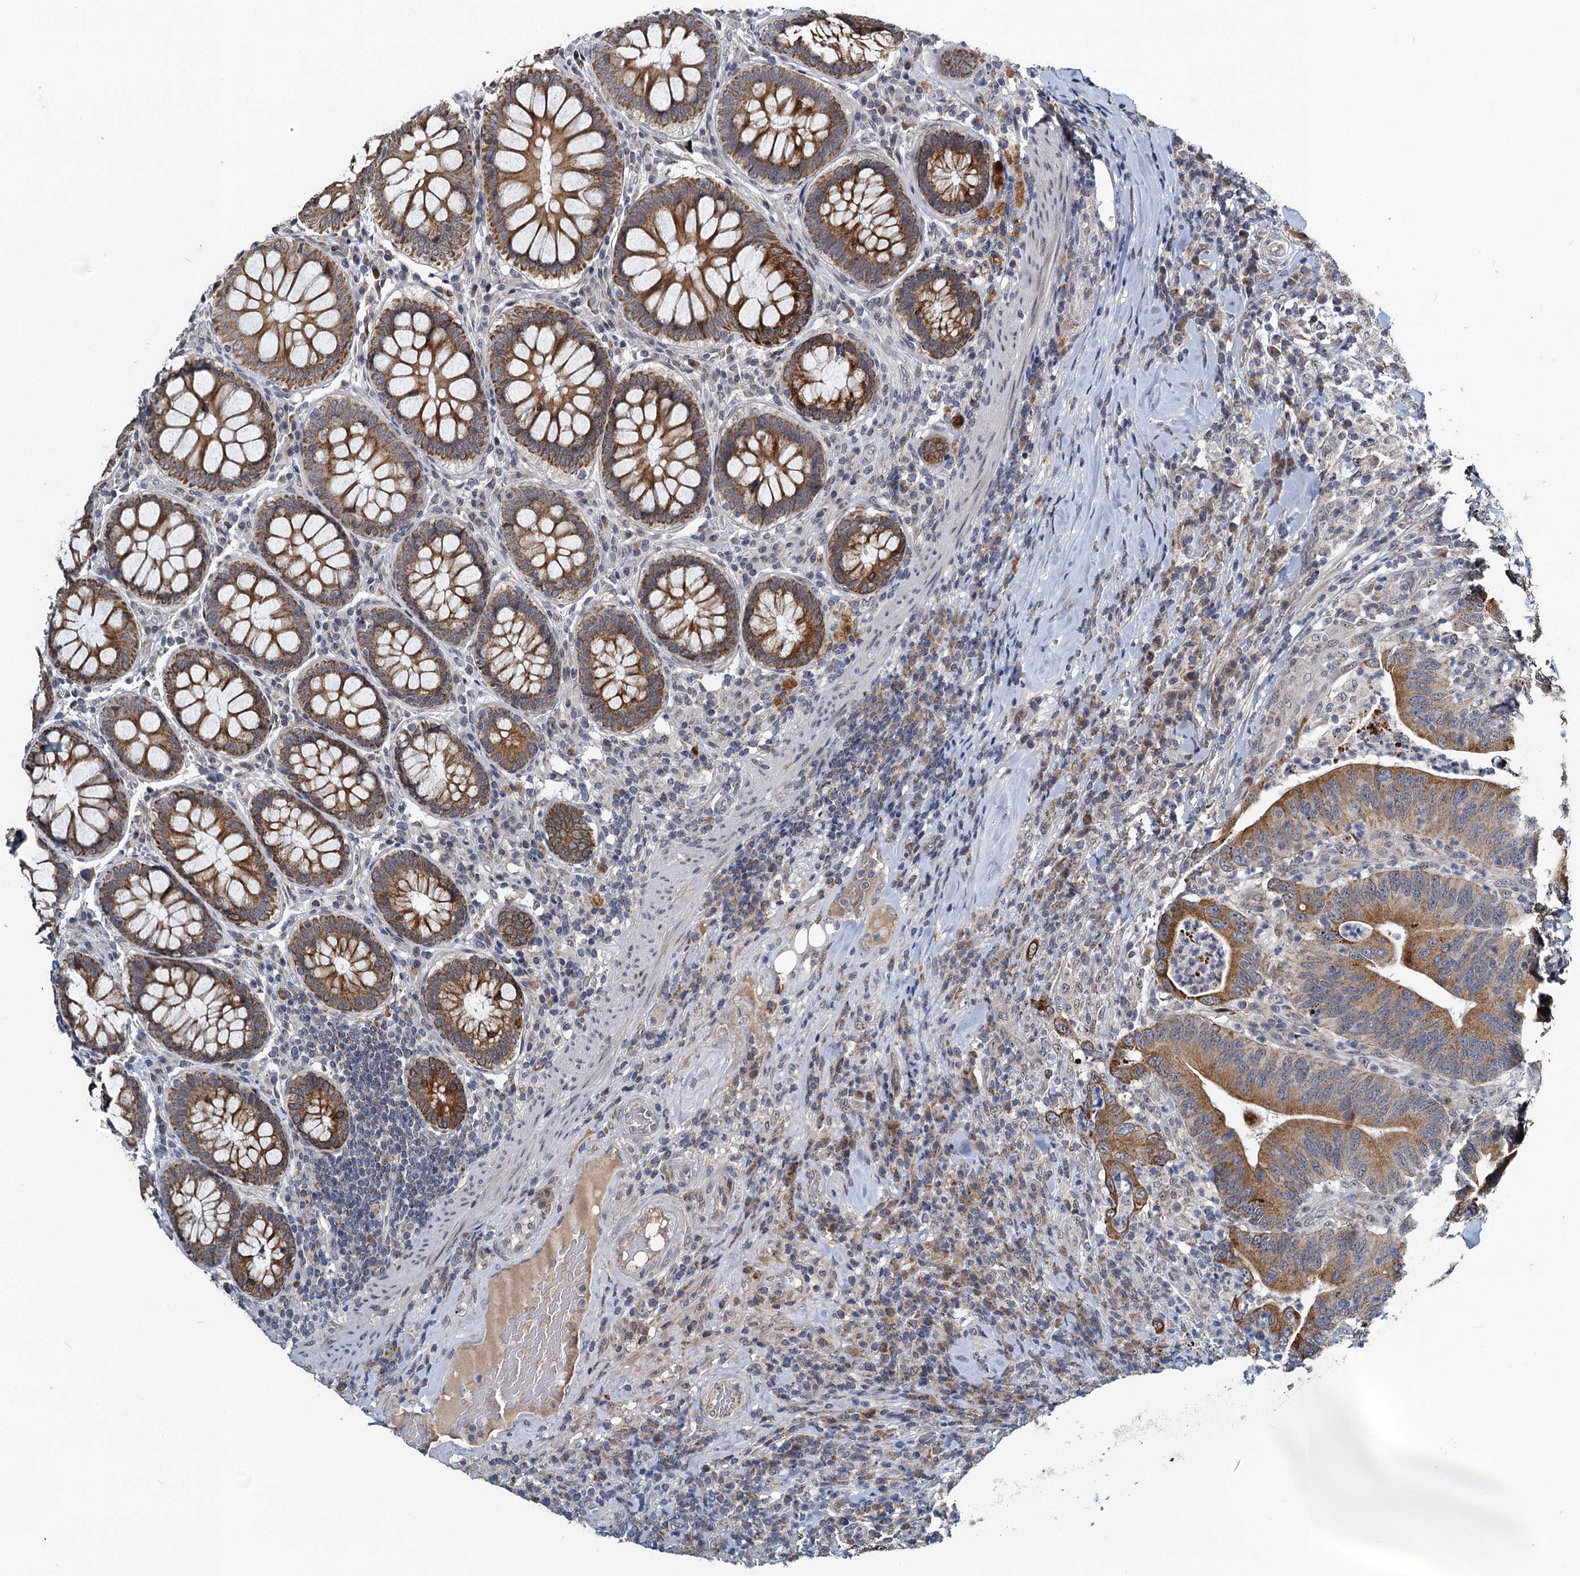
{"staining": {"intensity": "moderate", "quantity": ">75%", "location": "cytoplasmic/membranous"}, "tissue": "colorectal cancer", "cell_type": "Tumor cells", "image_type": "cancer", "snomed": [{"axis": "morphology", "description": "Adenocarcinoma, NOS"}, {"axis": "topography", "description": "Colon"}], "caption": "Moderate cytoplasmic/membranous staining for a protein is seen in about >75% of tumor cells of adenocarcinoma (colorectal) using IHC.", "gene": "RITA1", "patient": {"sex": "female", "age": 66}}